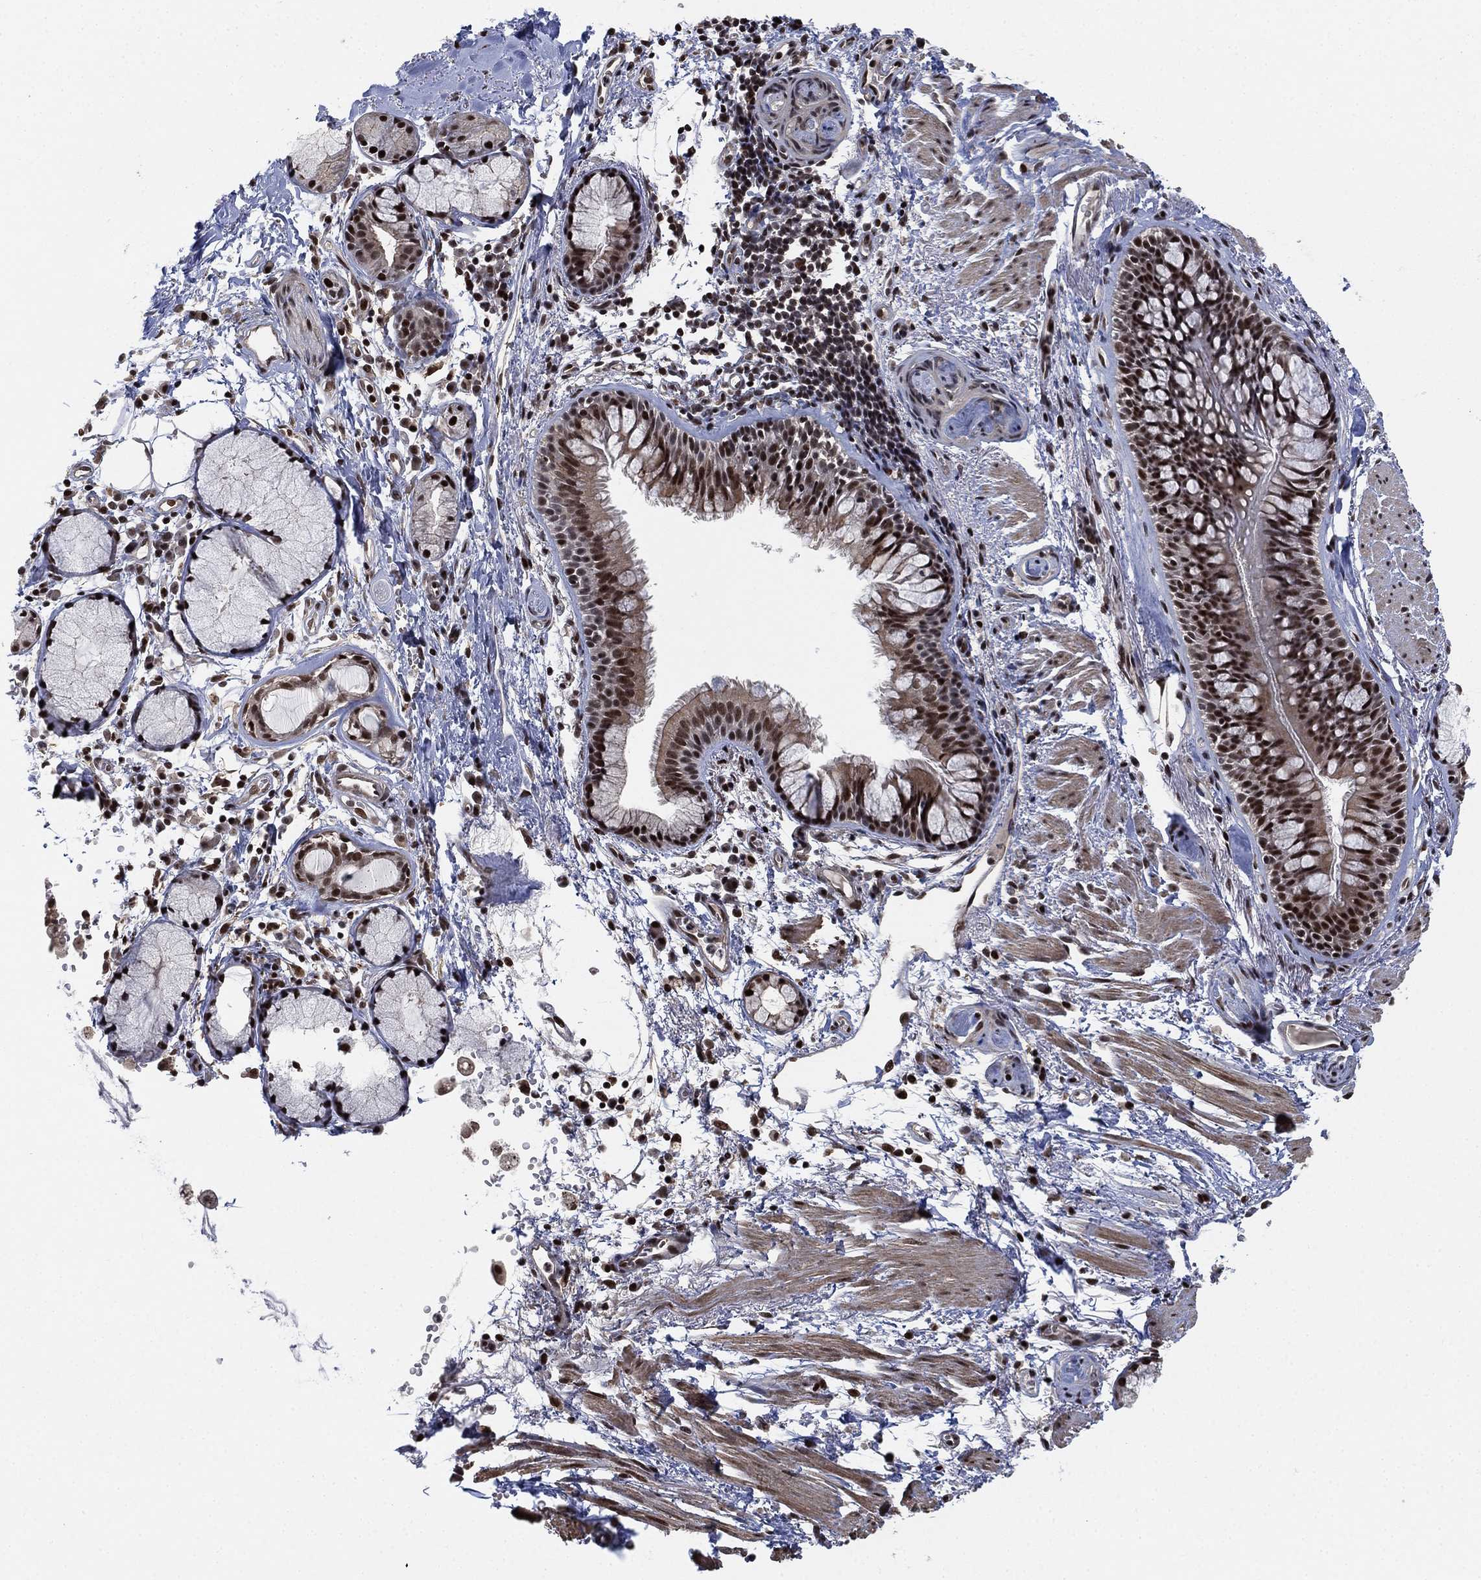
{"staining": {"intensity": "strong", "quantity": "25%-75%", "location": "nuclear"}, "tissue": "bronchus", "cell_type": "Respiratory epithelial cells", "image_type": "normal", "snomed": [{"axis": "morphology", "description": "Normal tissue, NOS"}, {"axis": "morphology", "description": "Squamous cell carcinoma, NOS"}, {"axis": "topography", "description": "Cartilage tissue"}, {"axis": "topography", "description": "Bronchus"}], "caption": "Protein staining of benign bronchus demonstrates strong nuclear staining in approximately 25%-75% of respiratory epithelial cells. (IHC, brightfield microscopy, high magnification).", "gene": "ZSCAN30", "patient": {"sex": "male", "age": 72}}